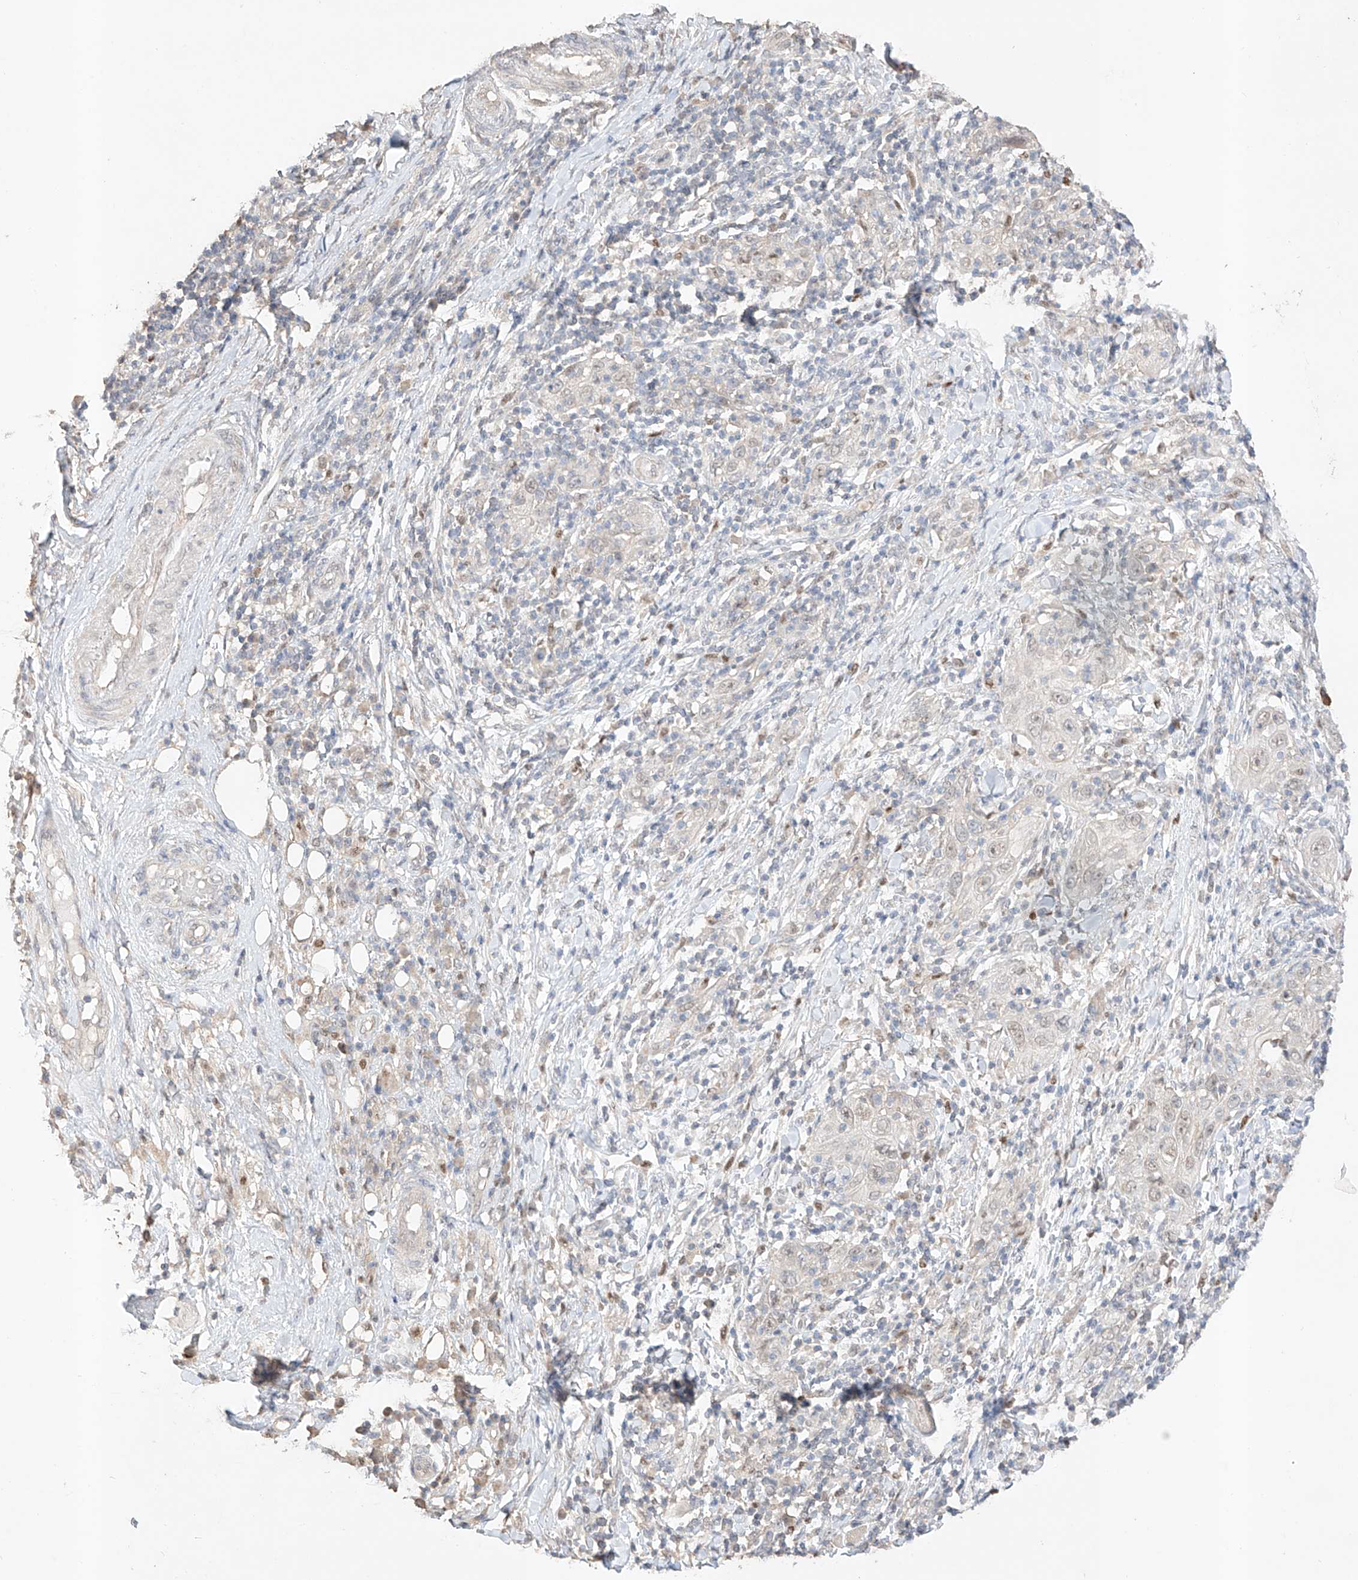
{"staining": {"intensity": "negative", "quantity": "none", "location": "none"}, "tissue": "skin cancer", "cell_type": "Tumor cells", "image_type": "cancer", "snomed": [{"axis": "morphology", "description": "Squamous cell carcinoma, NOS"}, {"axis": "topography", "description": "Skin"}], "caption": "This is a photomicrograph of IHC staining of squamous cell carcinoma (skin), which shows no positivity in tumor cells. (Stains: DAB immunohistochemistry with hematoxylin counter stain, Microscopy: brightfield microscopy at high magnification).", "gene": "APIP", "patient": {"sex": "female", "age": 88}}